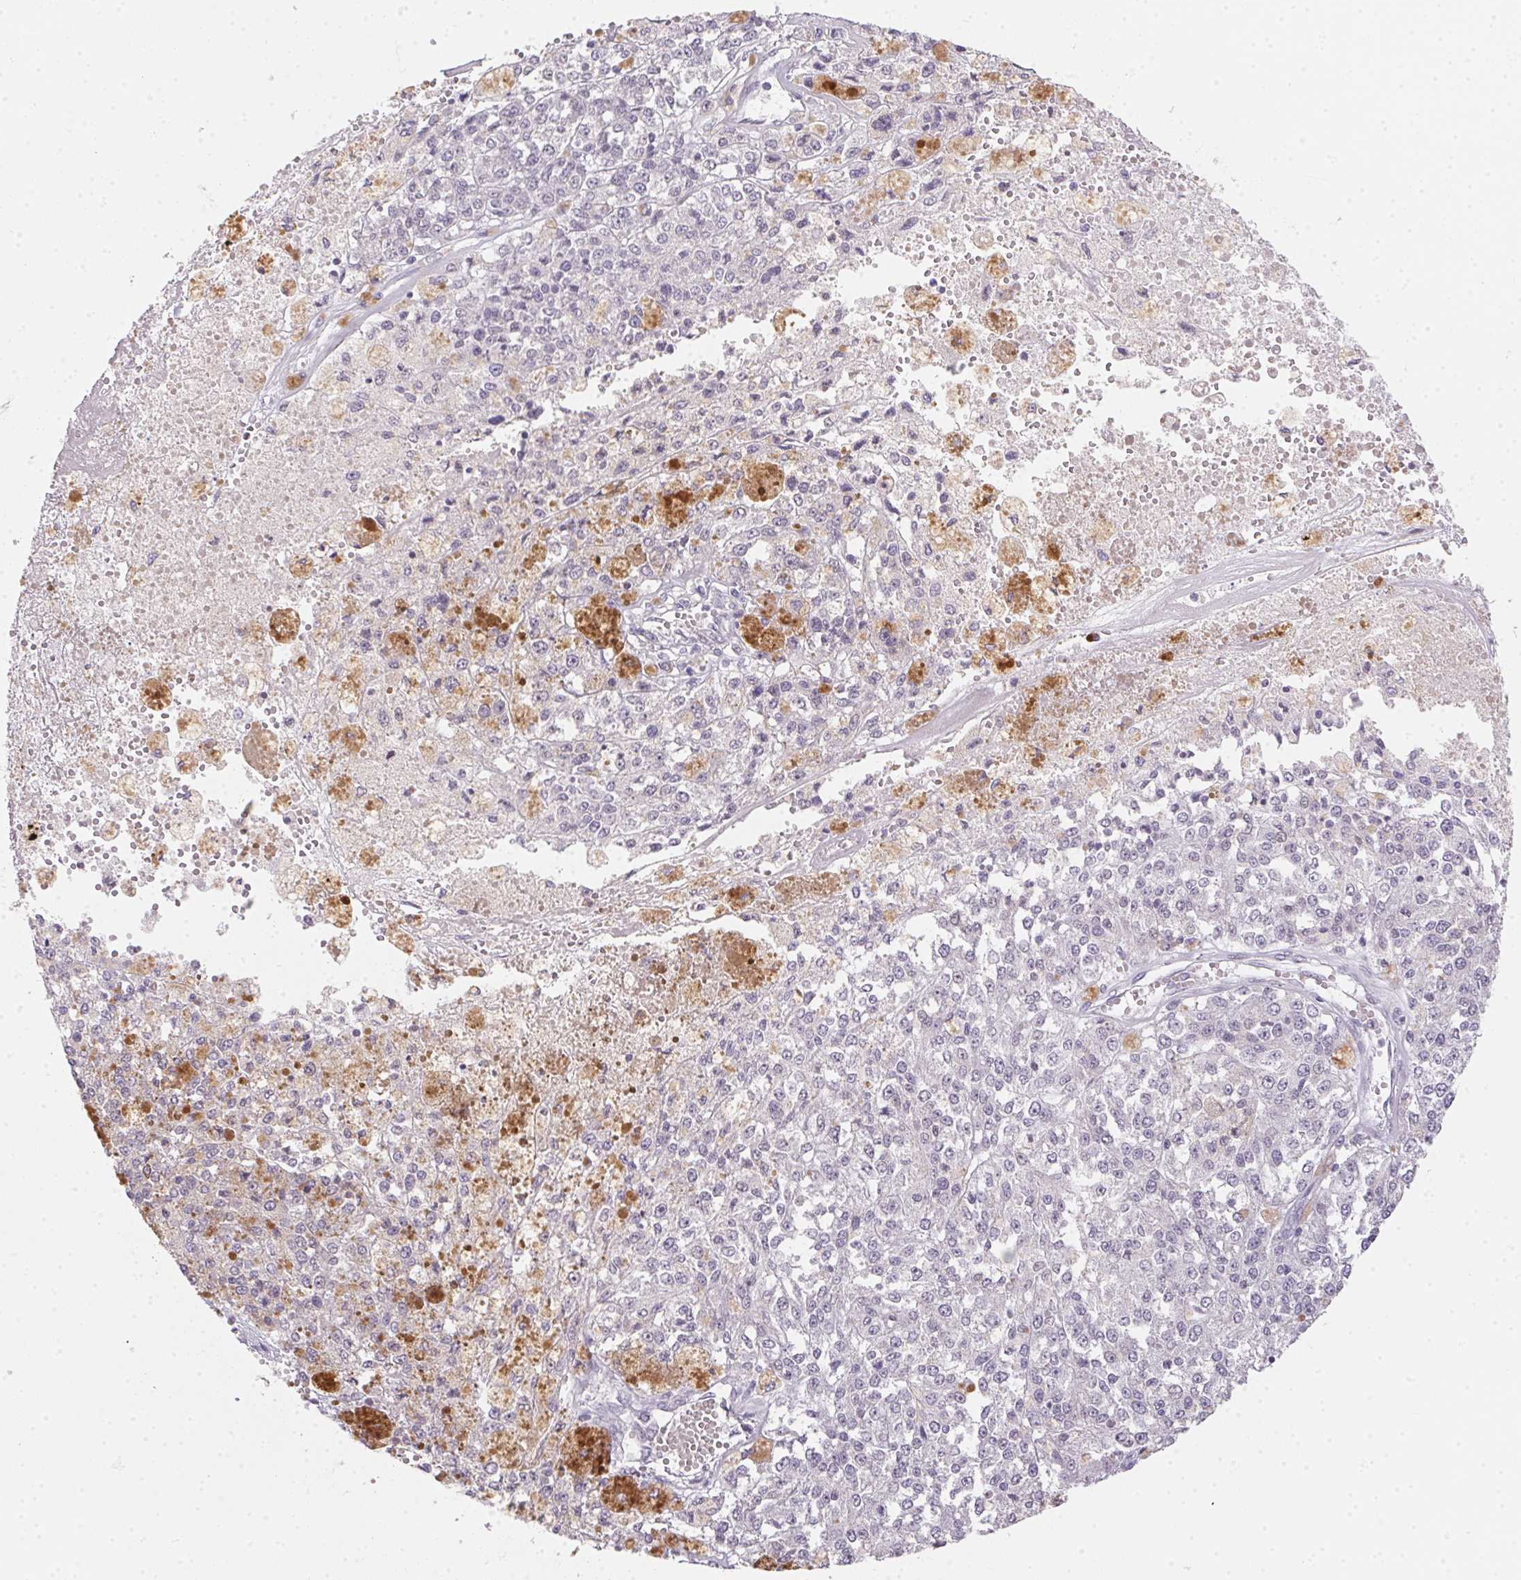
{"staining": {"intensity": "negative", "quantity": "none", "location": "none"}, "tissue": "melanoma", "cell_type": "Tumor cells", "image_type": "cancer", "snomed": [{"axis": "morphology", "description": "Malignant melanoma, Metastatic site"}, {"axis": "topography", "description": "Lymph node"}], "caption": "Melanoma was stained to show a protein in brown. There is no significant expression in tumor cells.", "gene": "MORC1", "patient": {"sex": "female", "age": 64}}